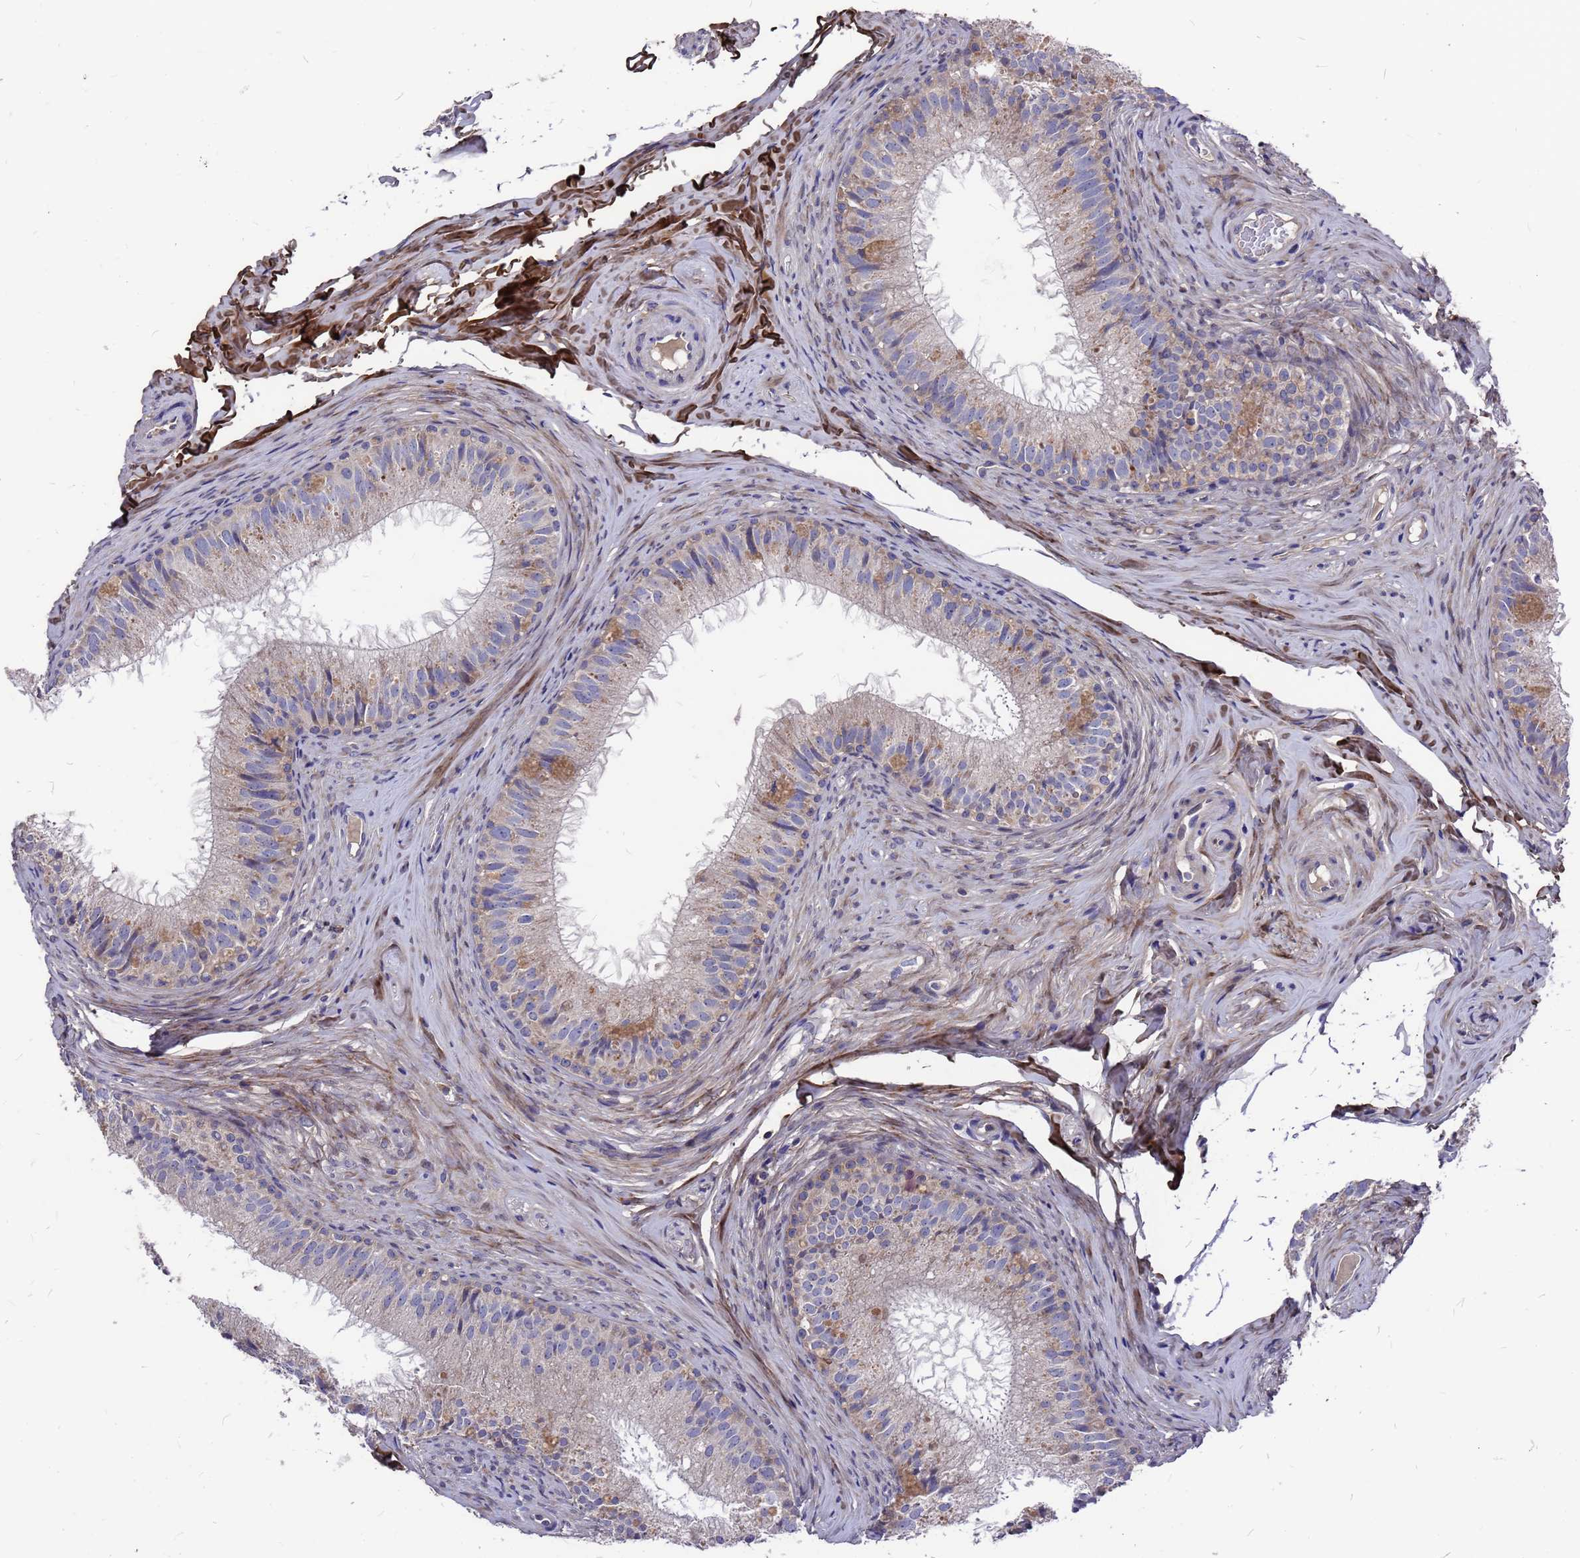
{"staining": {"intensity": "moderate", "quantity": "<25%", "location": "cytoplasmic/membranous"}, "tissue": "epididymis", "cell_type": "Glandular cells", "image_type": "normal", "snomed": [{"axis": "morphology", "description": "Normal tissue, NOS"}, {"axis": "topography", "description": "Epididymis"}], "caption": "This is a micrograph of immunohistochemistry staining of normal epididymis, which shows moderate positivity in the cytoplasmic/membranous of glandular cells.", "gene": "ZNF717", "patient": {"sex": "male", "age": 34}}